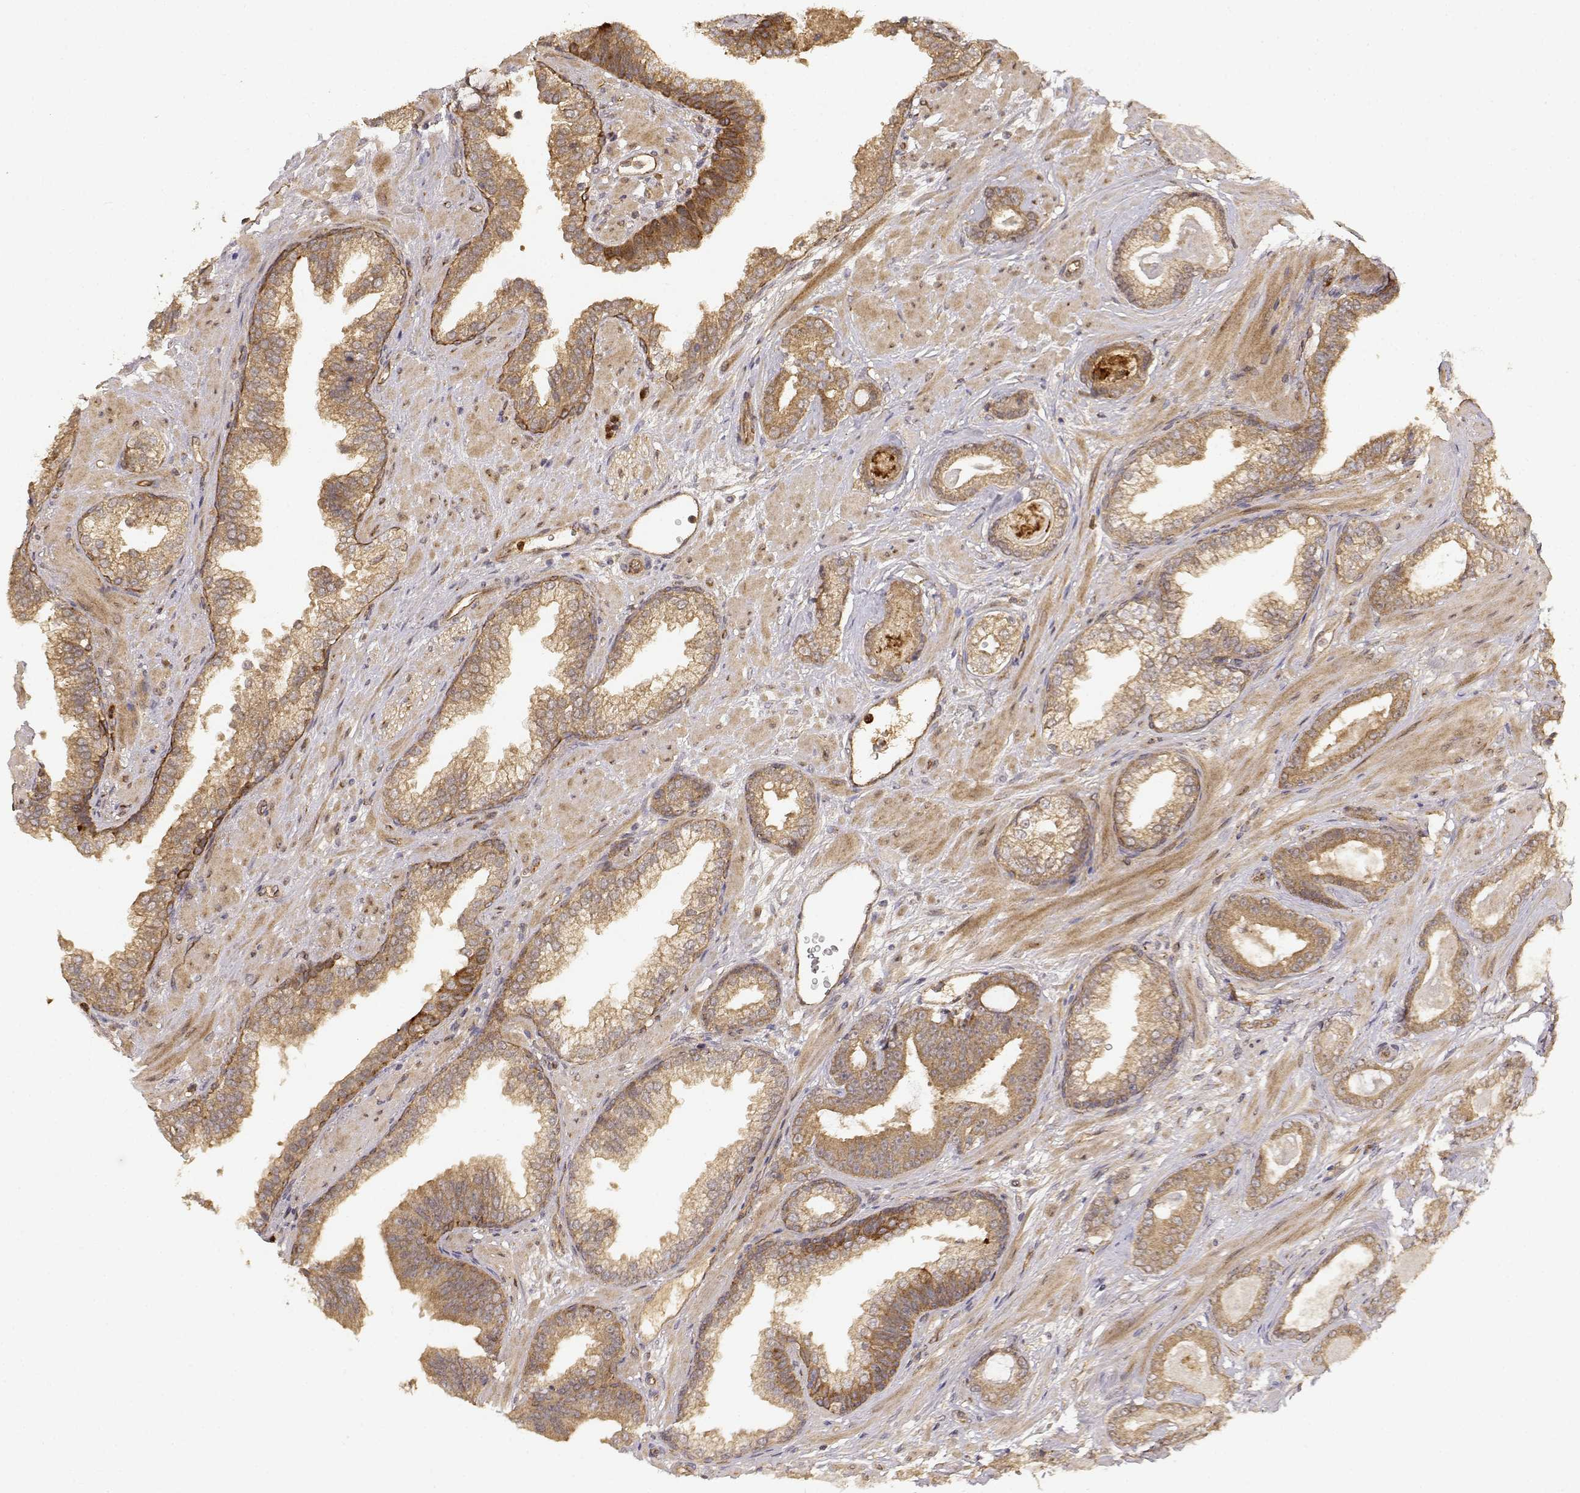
{"staining": {"intensity": "moderate", "quantity": ">75%", "location": "cytoplasmic/membranous"}, "tissue": "prostate cancer", "cell_type": "Tumor cells", "image_type": "cancer", "snomed": [{"axis": "morphology", "description": "Adenocarcinoma, Low grade"}, {"axis": "topography", "description": "Prostate"}], "caption": "The micrograph displays a brown stain indicating the presence of a protein in the cytoplasmic/membranous of tumor cells in prostate cancer.", "gene": "CDK5RAP2", "patient": {"sex": "male", "age": 61}}